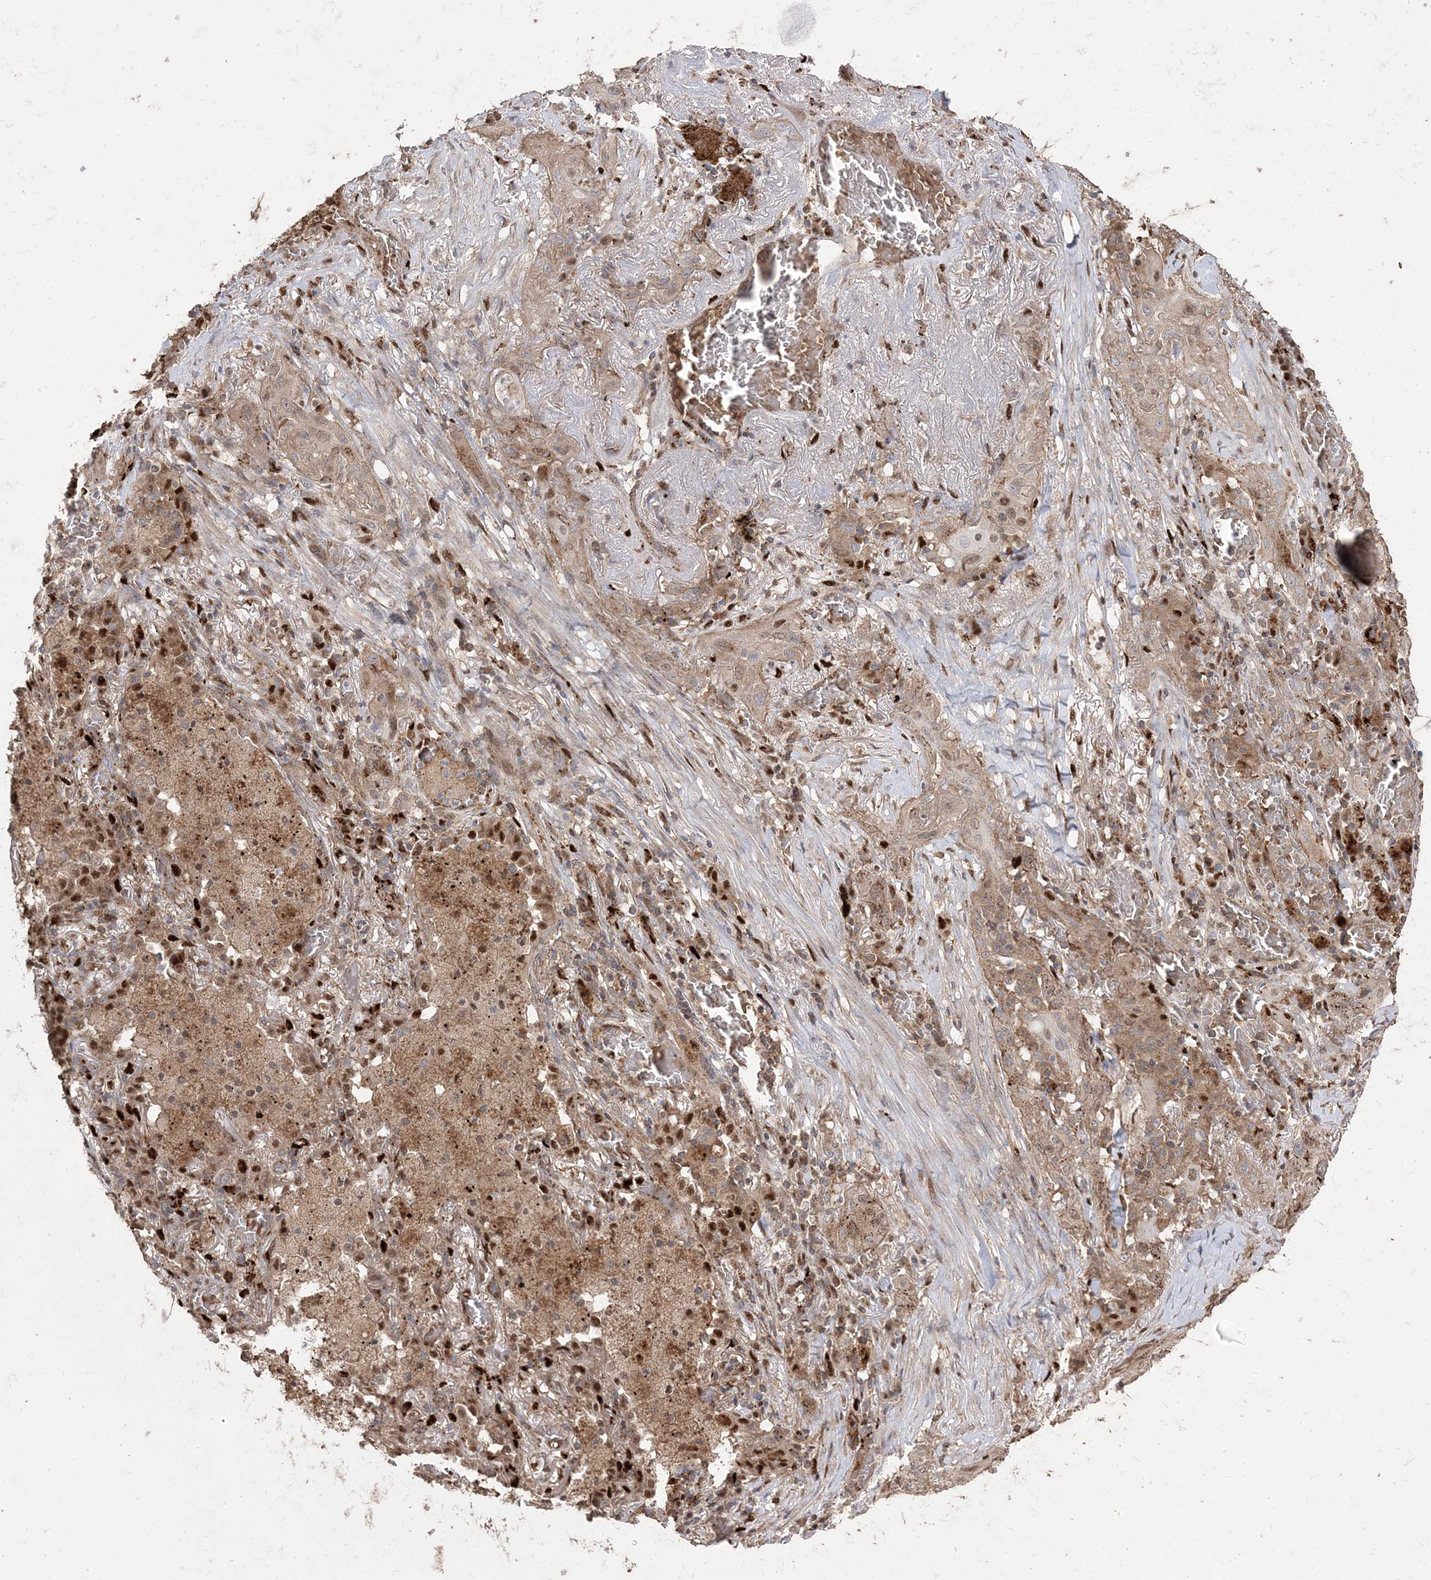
{"staining": {"intensity": "weak", "quantity": ">75%", "location": "cytoplasmic/membranous"}, "tissue": "lung cancer", "cell_type": "Tumor cells", "image_type": "cancer", "snomed": [{"axis": "morphology", "description": "Squamous cell carcinoma, NOS"}, {"axis": "topography", "description": "Lung"}], "caption": "This photomicrograph shows immunohistochemistry staining of lung cancer, with low weak cytoplasmic/membranous staining in approximately >75% of tumor cells.", "gene": "PPOX", "patient": {"sex": "female", "age": 47}}